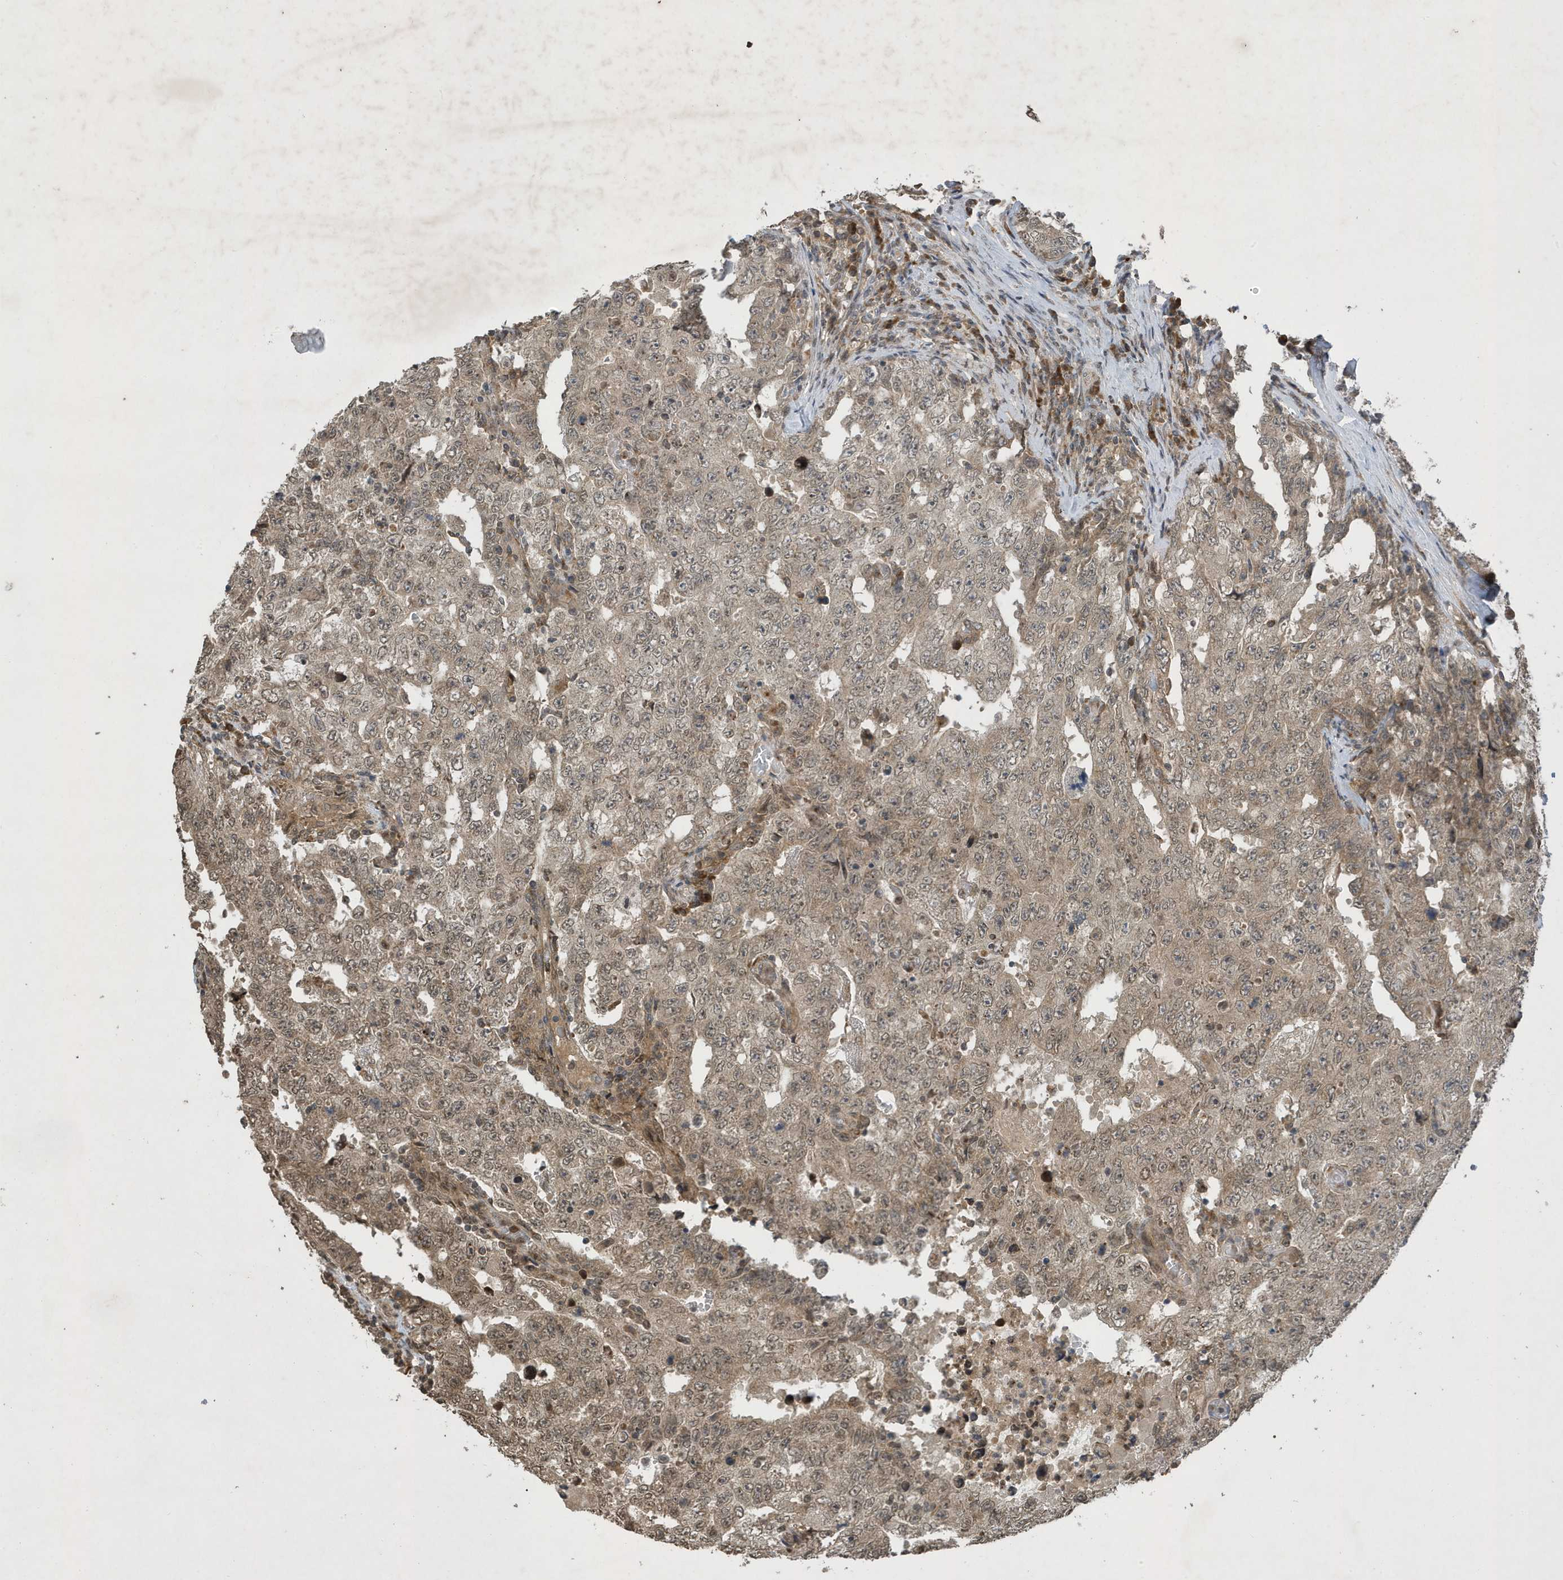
{"staining": {"intensity": "weak", "quantity": ">75%", "location": "cytoplasmic/membranous,nuclear"}, "tissue": "testis cancer", "cell_type": "Tumor cells", "image_type": "cancer", "snomed": [{"axis": "morphology", "description": "Carcinoma, Embryonal, NOS"}, {"axis": "topography", "description": "Testis"}], "caption": "Testis cancer (embryonal carcinoma) stained for a protein shows weak cytoplasmic/membranous and nuclear positivity in tumor cells.", "gene": "STX10", "patient": {"sex": "male", "age": 26}}